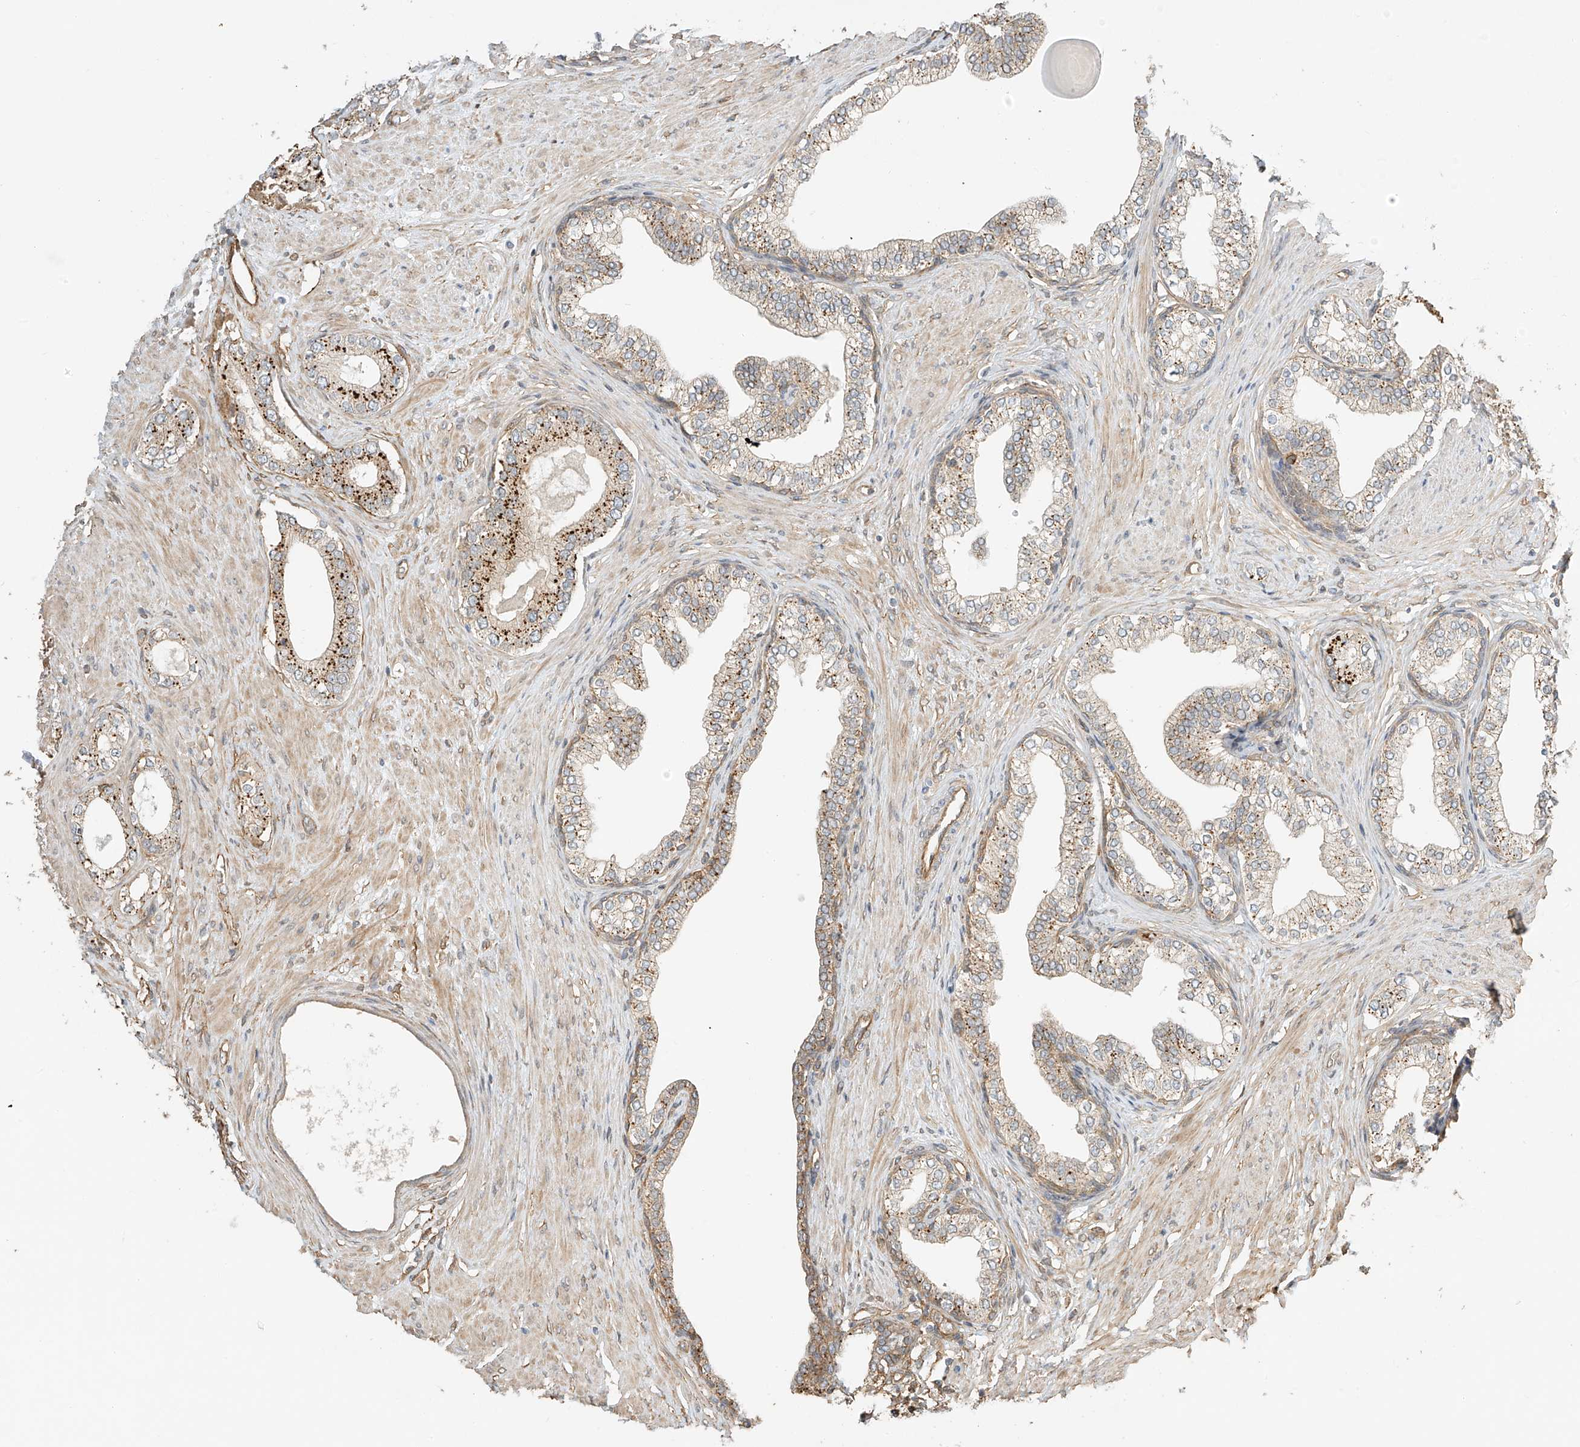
{"staining": {"intensity": "moderate", "quantity": ">75%", "location": "cytoplasmic/membranous"}, "tissue": "prostate cancer", "cell_type": "Tumor cells", "image_type": "cancer", "snomed": [{"axis": "morphology", "description": "Adenocarcinoma, High grade"}, {"axis": "topography", "description": "Prostate"}], "caption": "Moderate cytoplasmic/membranous staining for a protein is identified in approximately >75% of tumor cells of high-grade adenocarcinoma (prostate) using immunohistochemistry.", "gene": "CSMD3", "patient": {"sex": "male", "age": 63}}